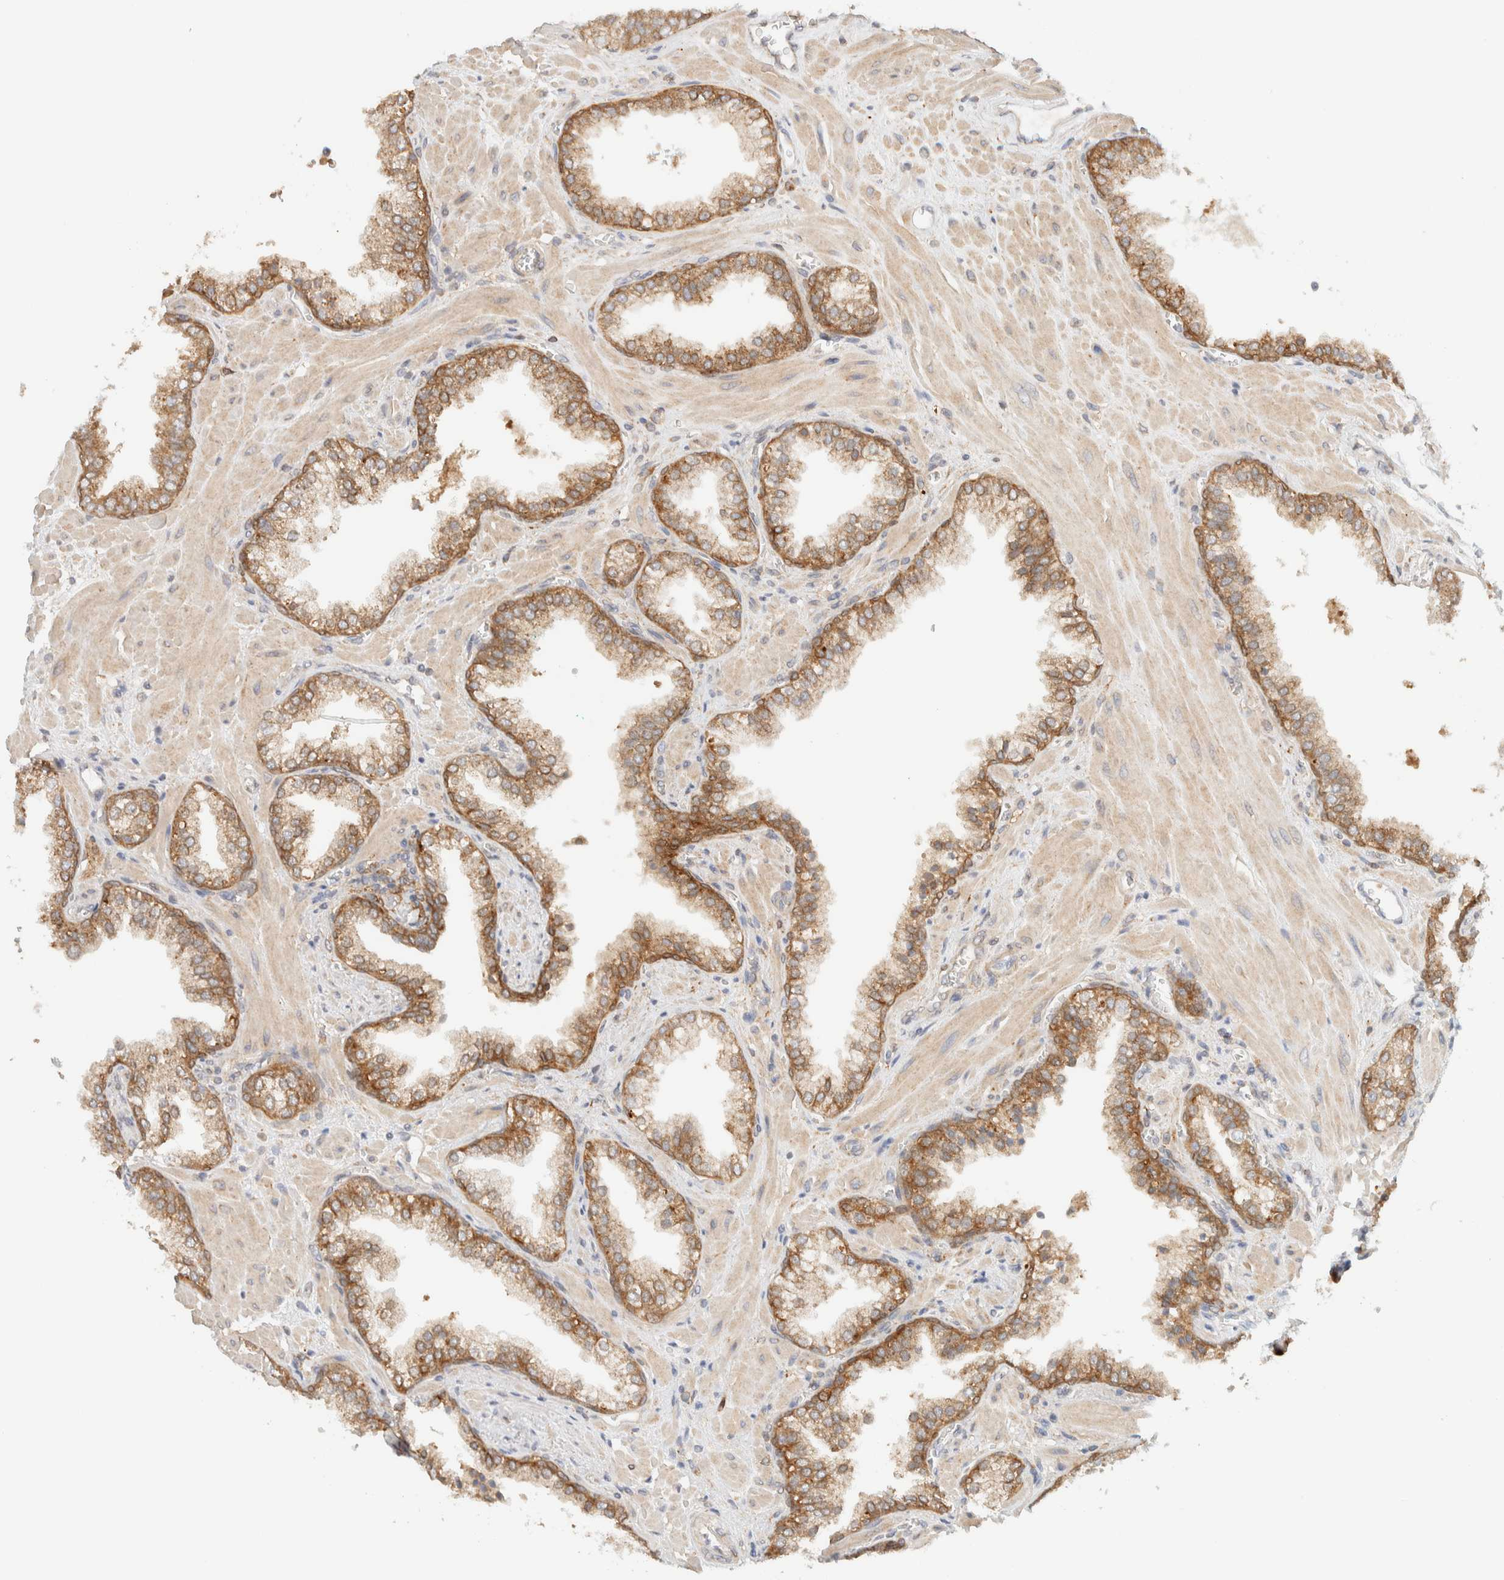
{"staining": {"intensity": "moderate", "quantity": ">75%", "location": "cytoplasmic/membranous"}, "tissue": "prostate cancer", "cell_type": "Tumor cells", "image_type": "cancer", "snomed": [{"axis": "morphology", "description": "Adenocarcinoma, Low grade"}, {"axis": "topography", "description": "Prostate"}], "caption": "This is an image of IHC staining of prostate cancer (low-grade adenocarcinoma), which shows moderate positivity in the cytoplasmic/membranous of tumor cells.", "gene": "NT5C", "patient": {"sex": "male", "age": 71}}